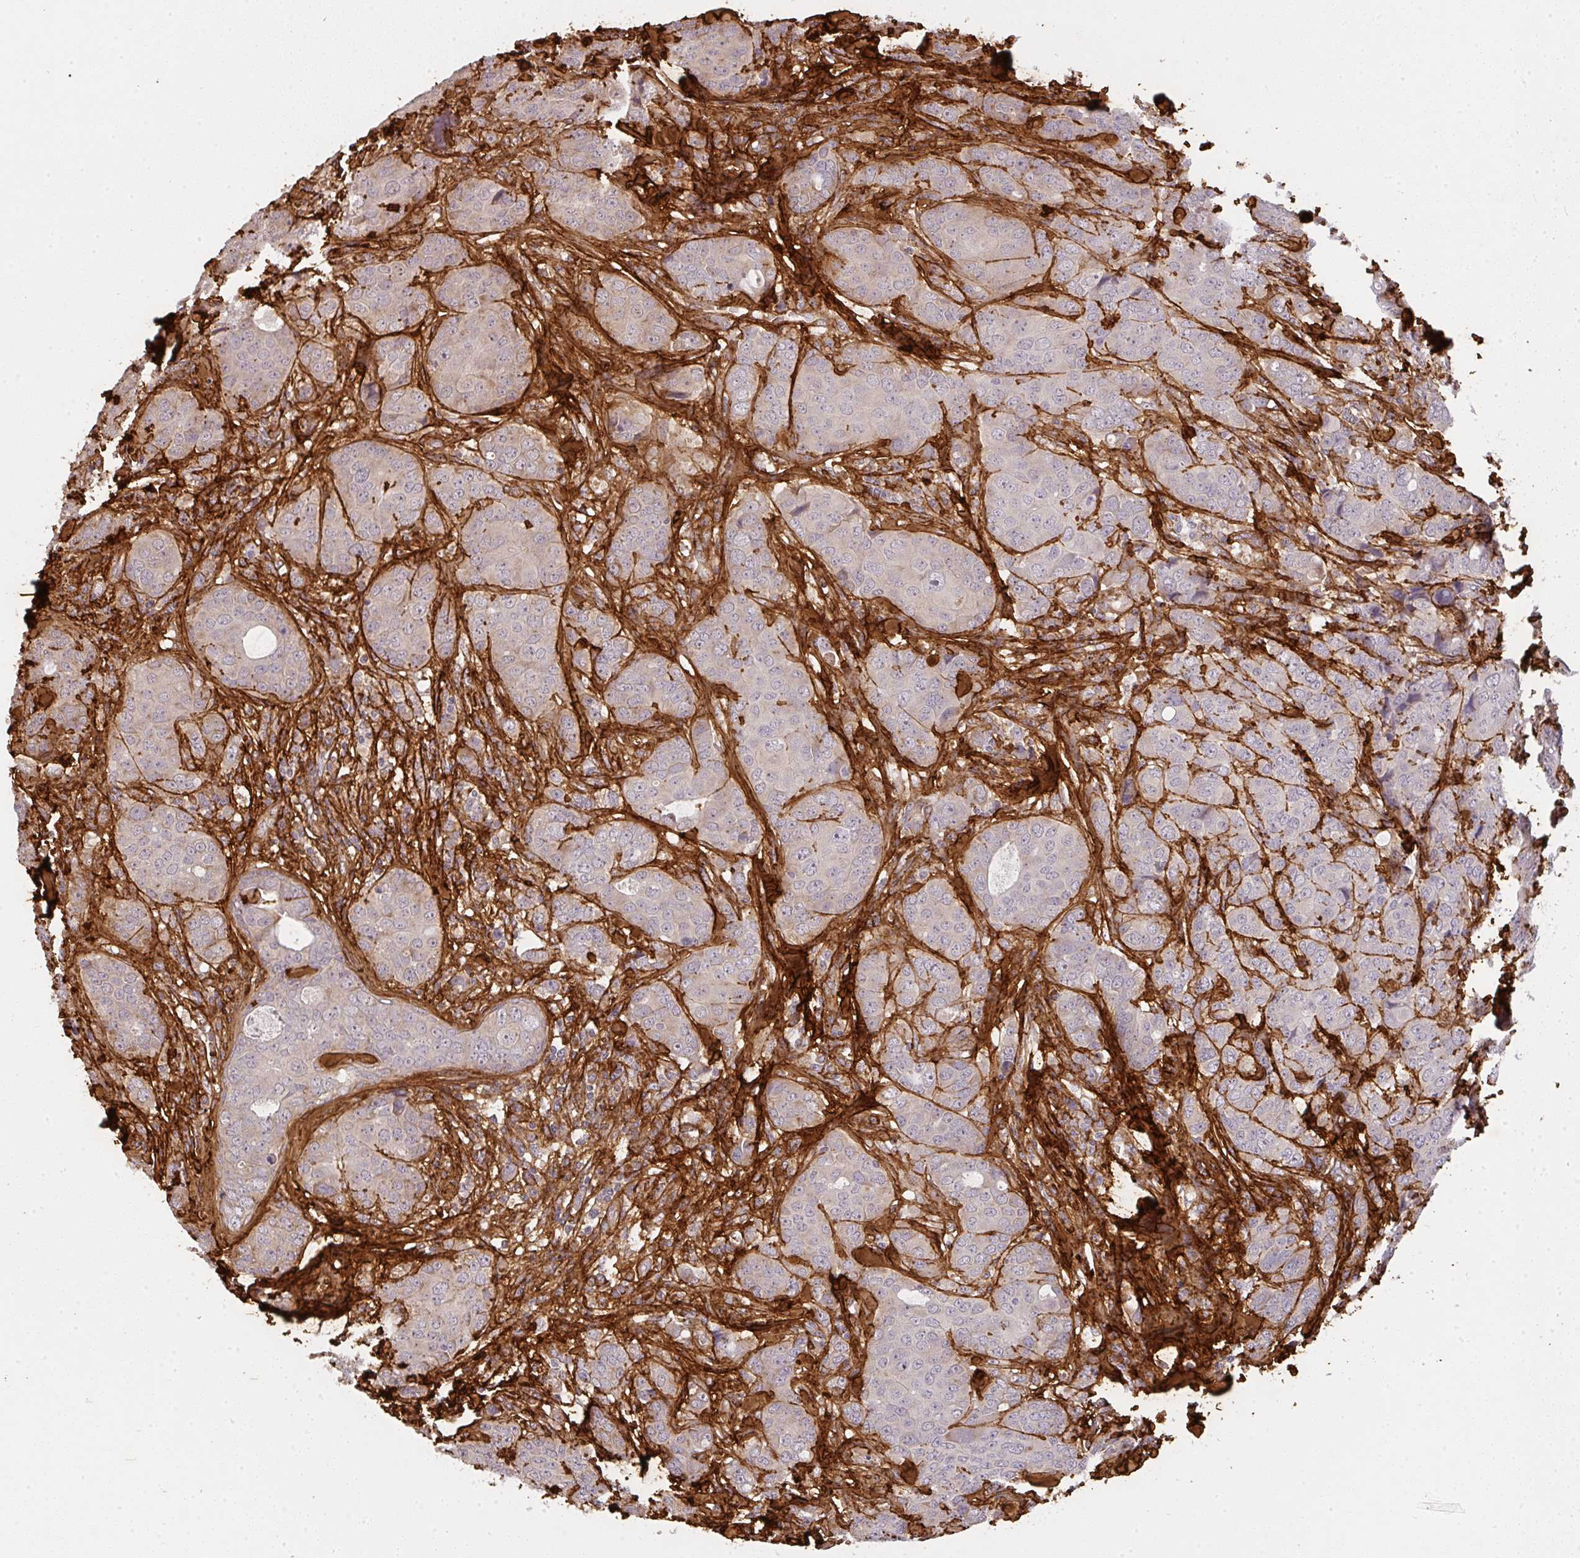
{"staining": {"intensity": "negative", "quantity": "none", "location": "none"}, "tissue": "breast cancer", "cell_type": "Tumor cells", "image_type": "cancer", "snomed": [{"axis": "morphology", "description": "Duct carcinoma"}, {"axis": "topography", "description": "Breast"}], "caption": "There is no significant positivity in tumor cells of breast cancer.", "gene": "COL3A1", "patient": {"sex": "female", "age": 43}}